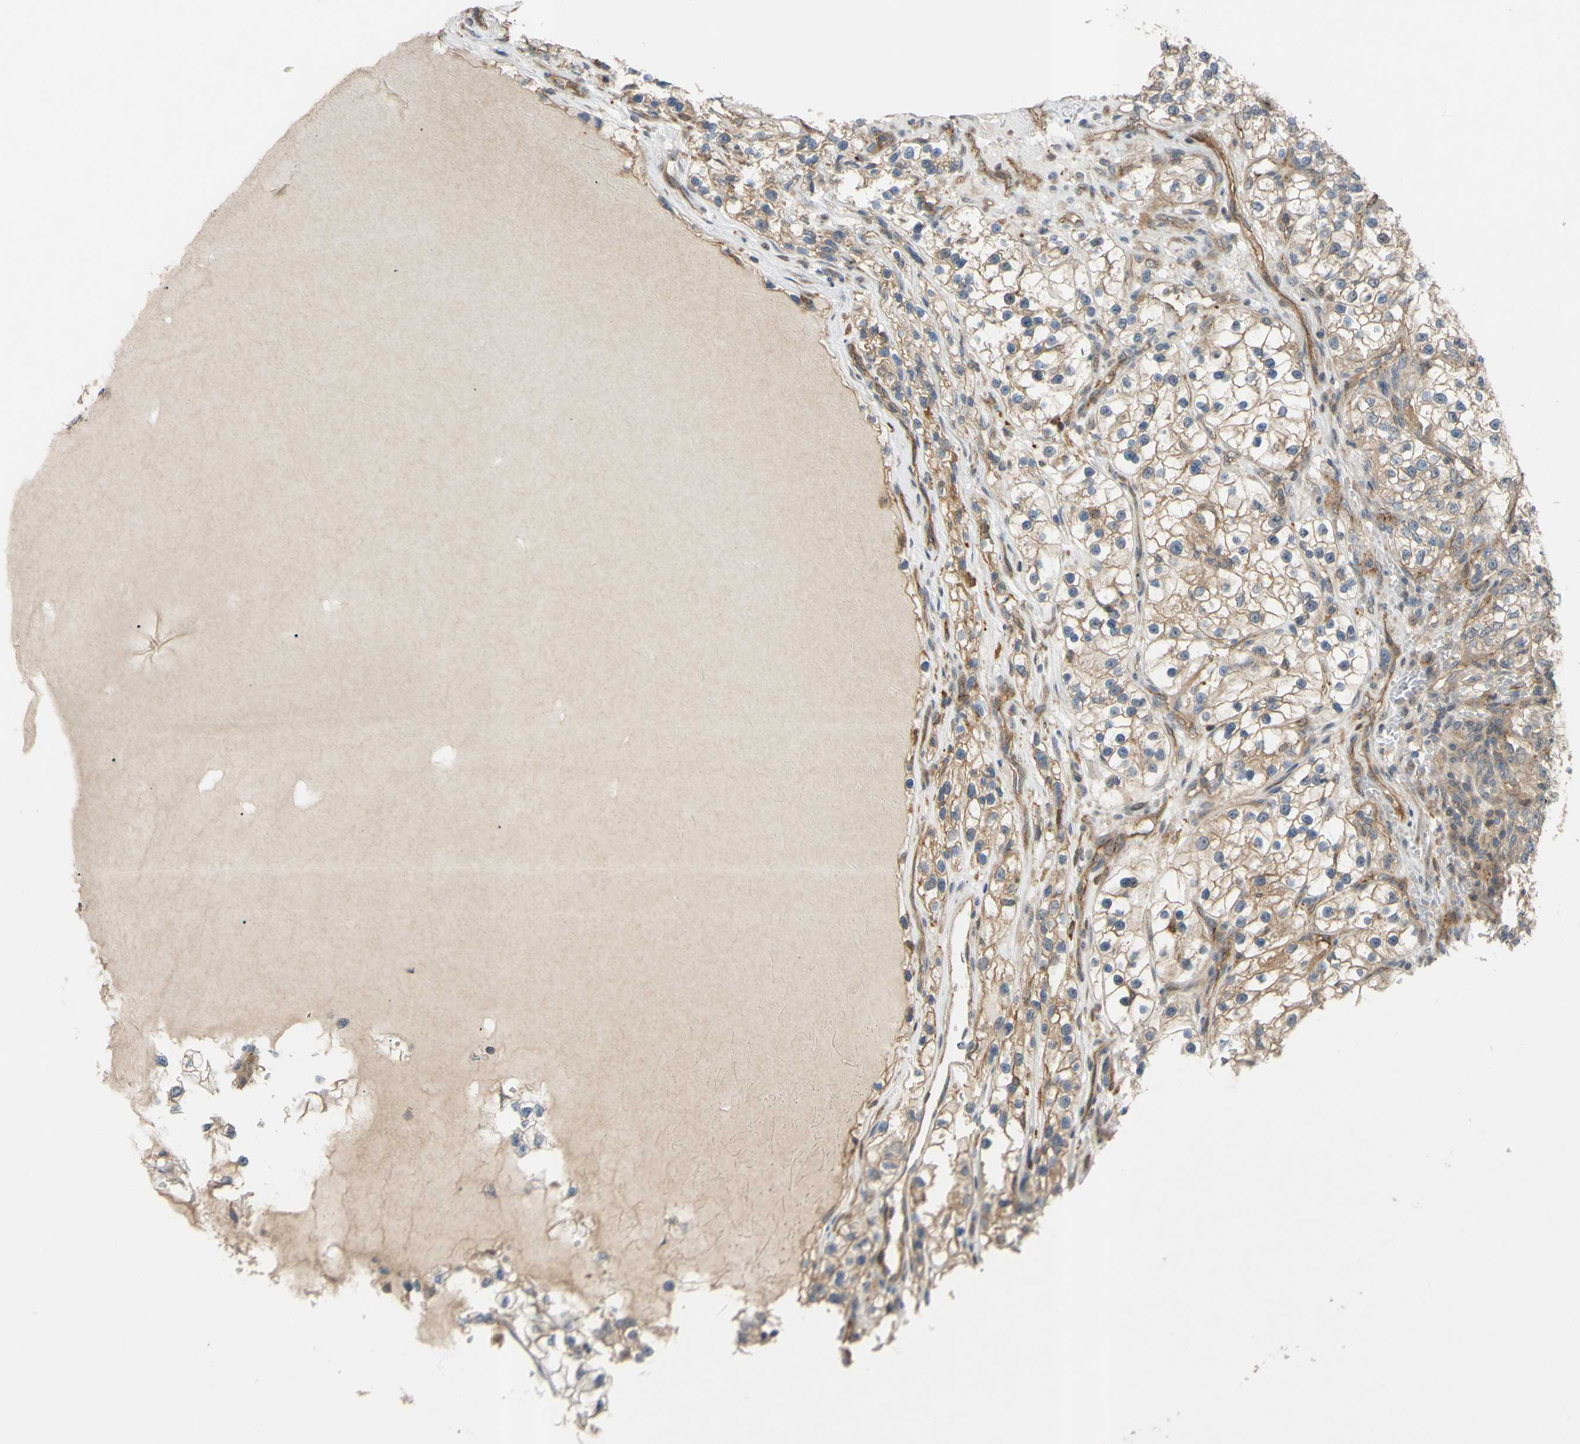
{"staining": {"intensity": "weak", "quantity": ">75%", "location": "cytoplasmic/membranous"}, "tissue": "renal cancer", "cell_type": "Tumor cells", "image_type": "cancer", "snomed": [{"axis": "morphology", "description": "Adenocarcinoma, NOS"}, {"axis": "topography", "description": "Kidney"}], "caption": "A brown stain shows weak cytoplasmic/membranous expression of a protein in adenocarcinoma (renal) tumor cells.", "gene": "SHROOM4", "patient": {"sex": "female", "age": 57}}